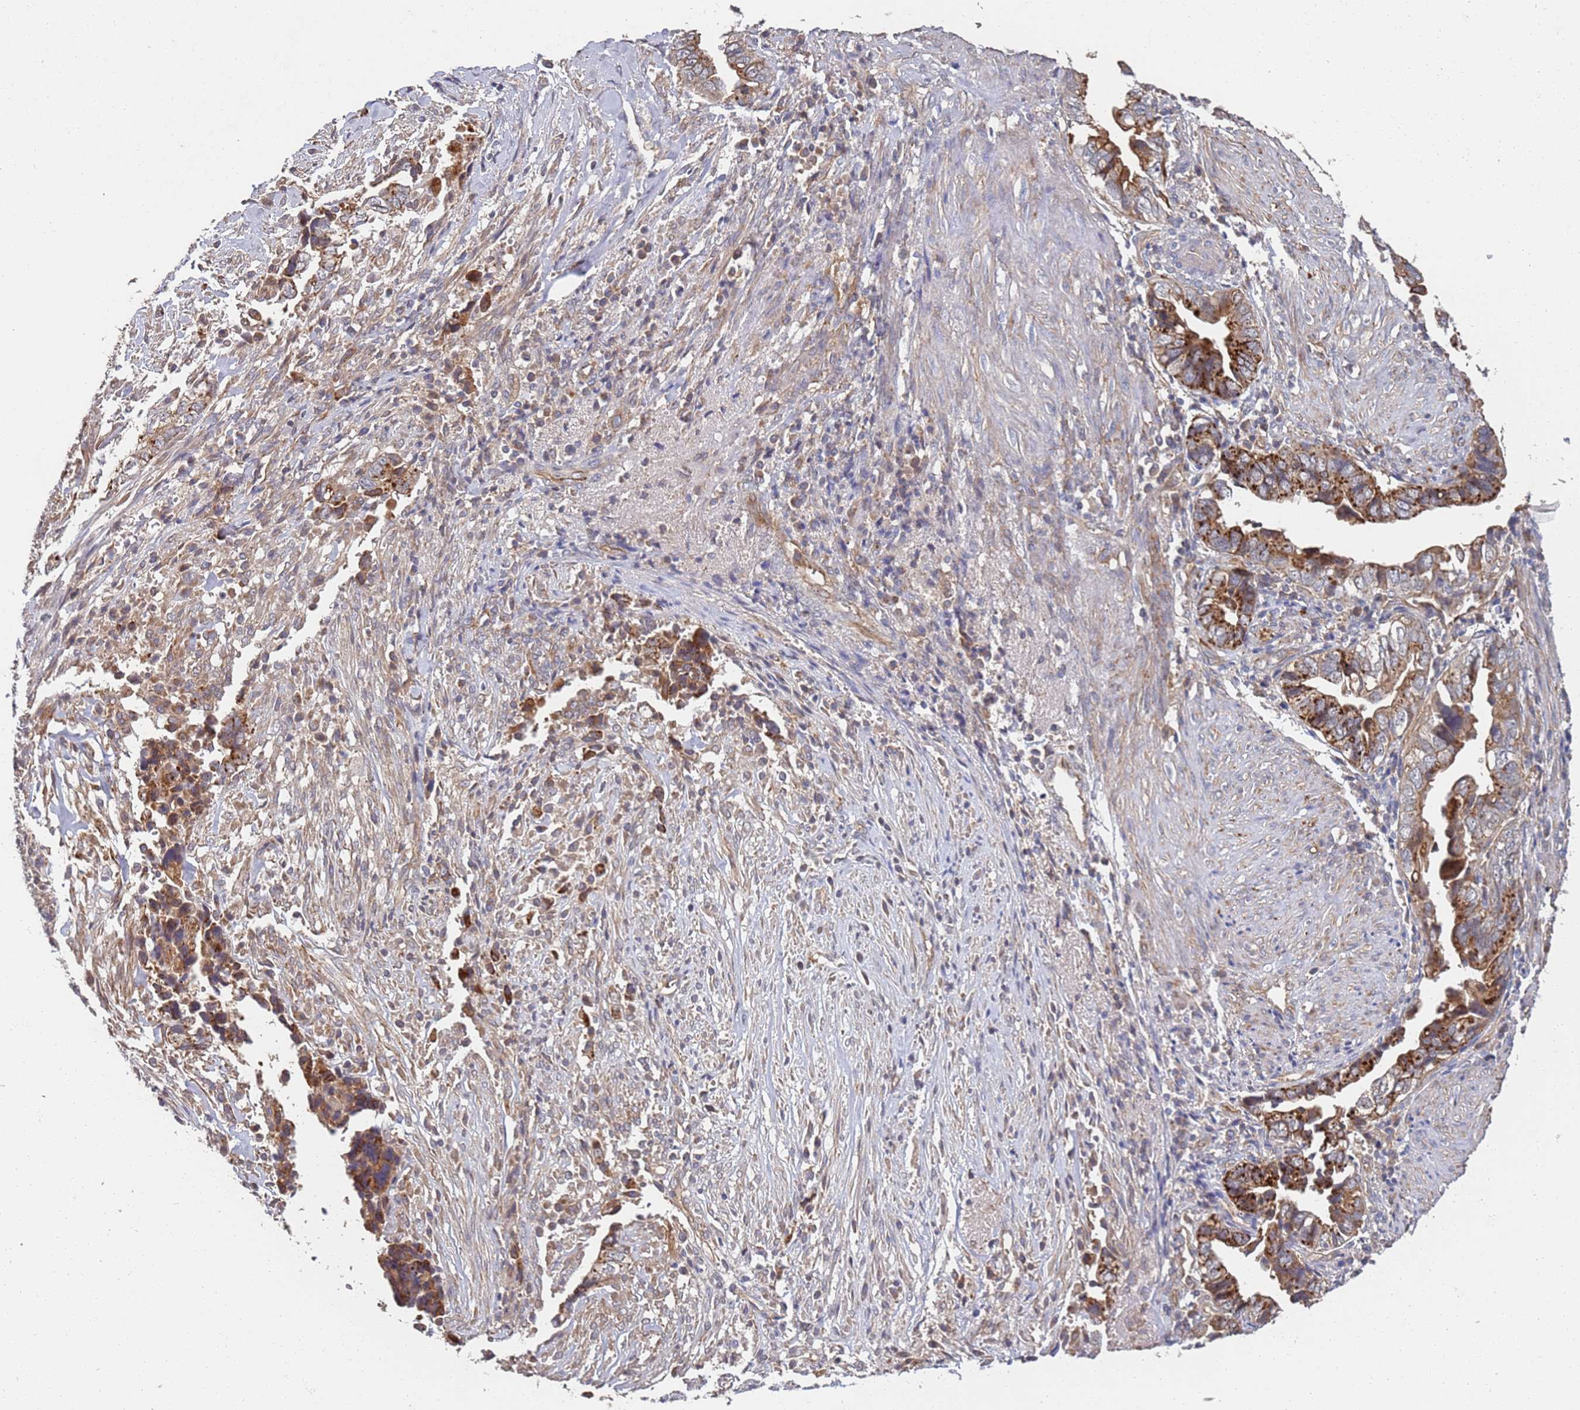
{"staining": {"intensity": "moderate", "quantity": ">75%", "location": "cytoplasmic/membranous"}, "tissue": "liver cancer", "cell_type": "Tumor cells", "image_type": "cancer", "snomed": [{"axis": "morphology", "description": "Cholangiocarcinoma"}, {"axis": "topography", "description": "Liver"}], "caption": "Brown immunohistochemical staining in cholangiocarcinoma (liver) reveals moderate cytoplasmic/membranous staining in about >75% of tumor cells.", "gene": "ABCB6", "patient": {"sex": "female", "age": 79}}